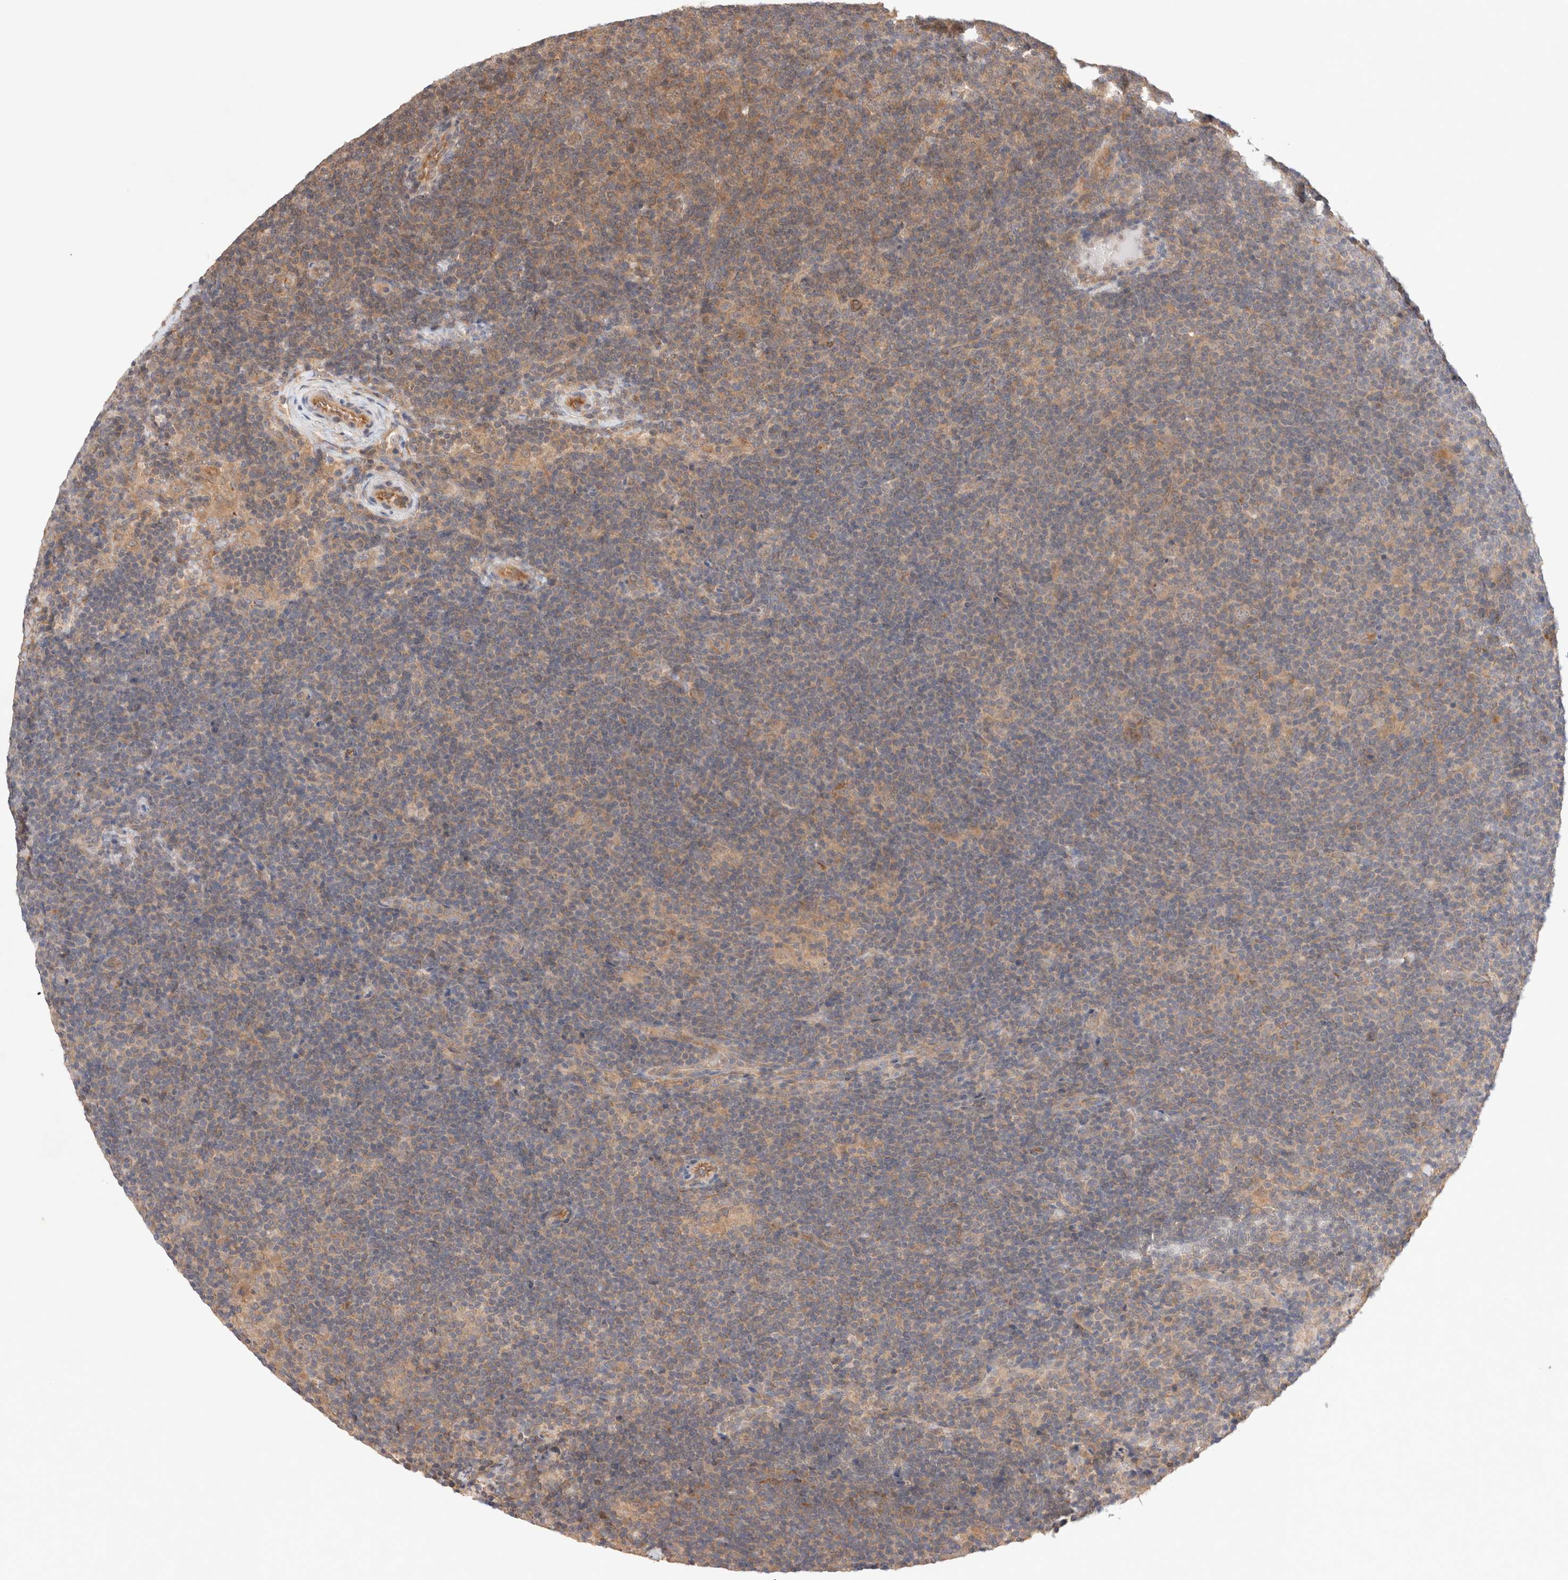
{"staining": {"intensity": "weak", "quantity": "25%-75%", "location": "cytoplasmic/membranous"}, "tissue": "lymphoma", "cell_type": "Tumor cells", "image_type": "cancer", "snomed": [{"axis": "morphology", "description": "Hodgkin's disease, NOS"}, {"axis": "topography", "description": "Lymph node"}], "caption": "A brown stain highlights weak cytoplasmic/membranous expression of a protein in human lymphoma tumor cells. The protein is shown in brown color, while the nuclei are stained blue.", "gene": "KLHL20", "patient": {"sex": "female", "age": 57}}